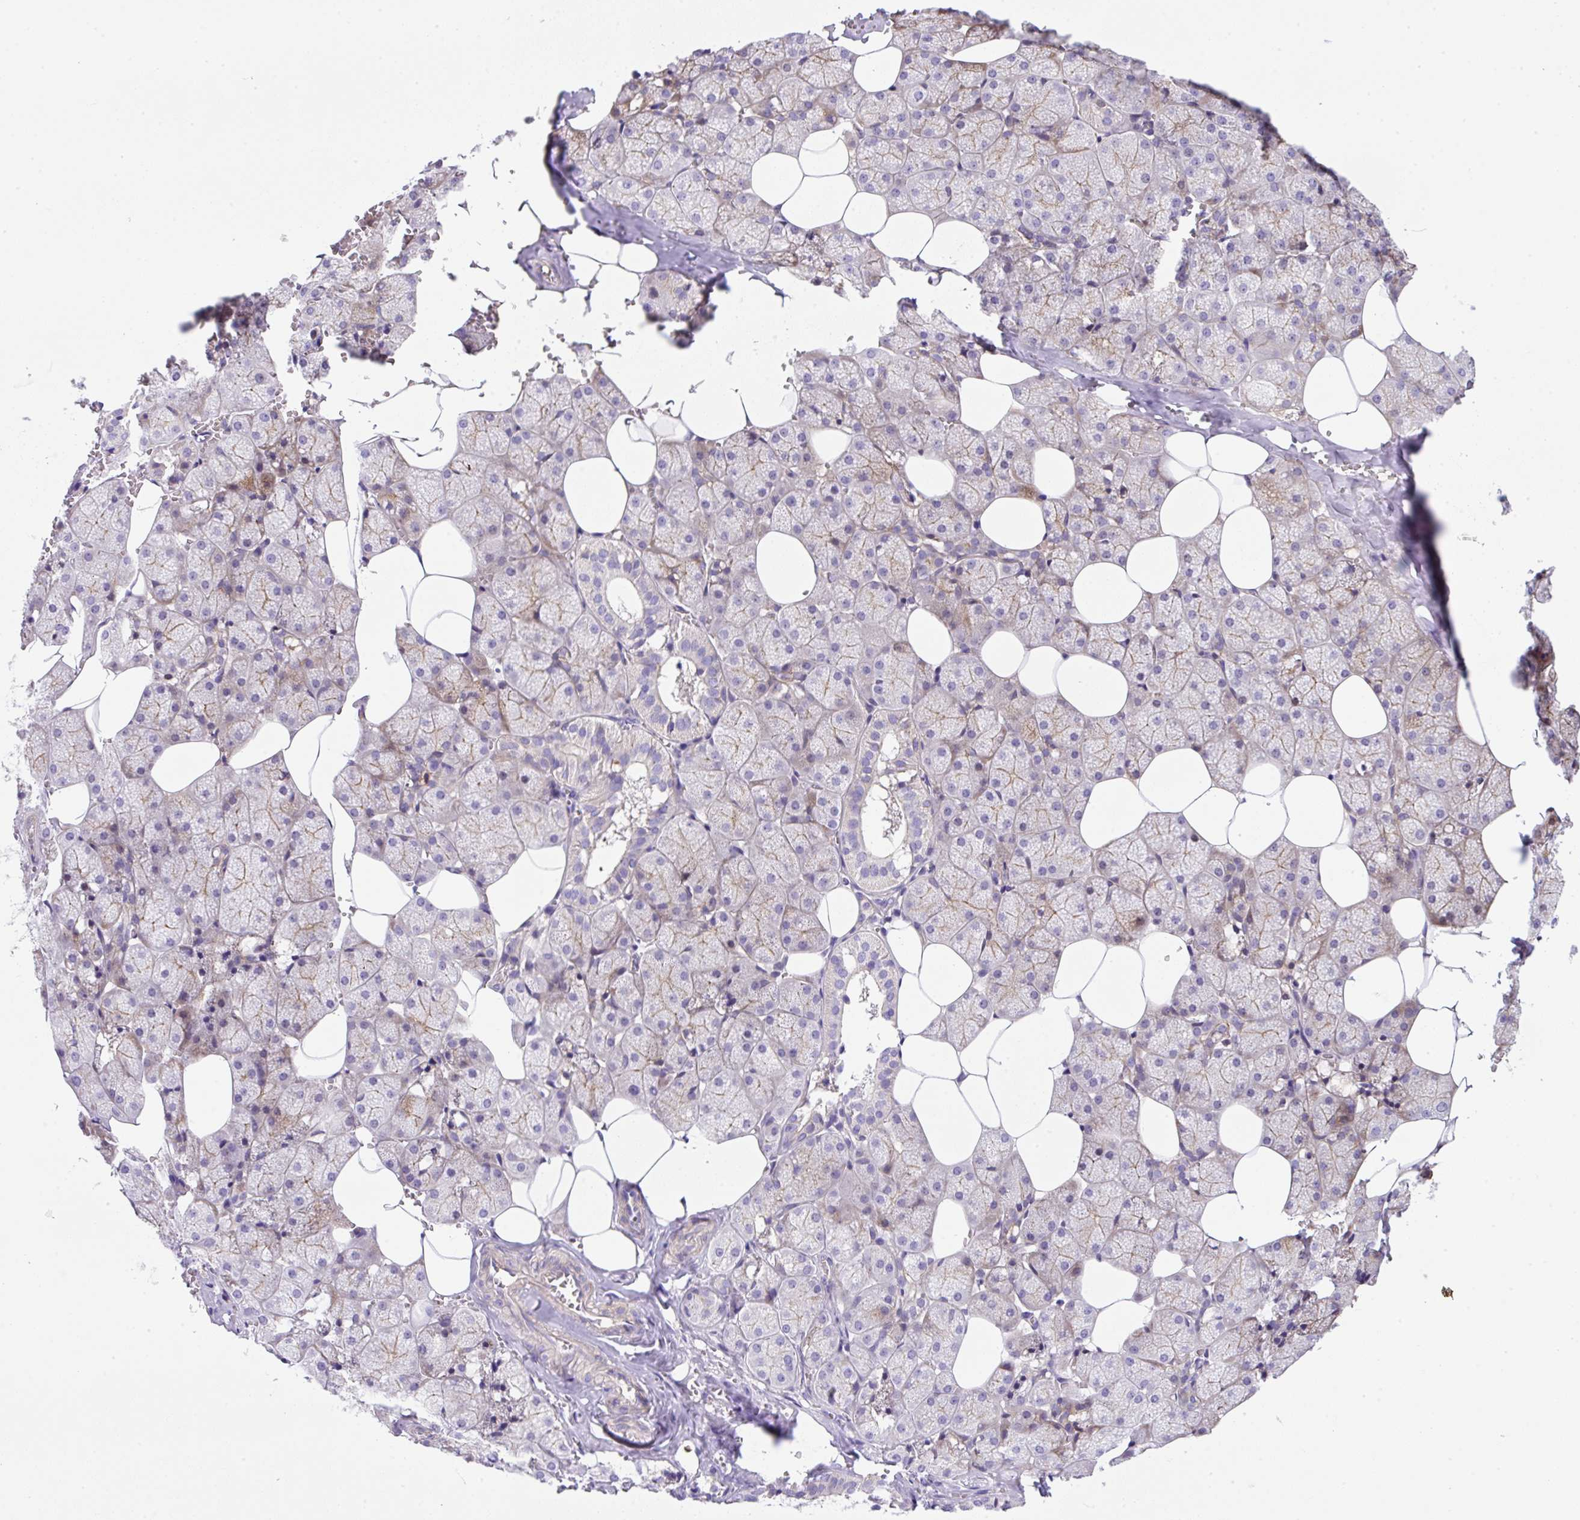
{"staining": {"intensity": "weak", "quantity": "25%-75%", "location": "cytoplasmic/membranous"}, "tissue": "salivary gland", "cell_type": "Glandular cells", "image_type": "normal", "snomed": [{"axis": "morphology", "description": "Normal tissue, NOS"}, {"axis": "topography", "description": "Salivary gland"}, {"axis": "topography", "description": "Peripheral nerve tissue"}], "caption": "Protein staining of unremarkable salivary gland exhibits weak cytoplasmic/membranous expression in about 25%-75% of glandular cells.", "gene": "NPTN", "patient": {"sex": "male", "age": 38}}